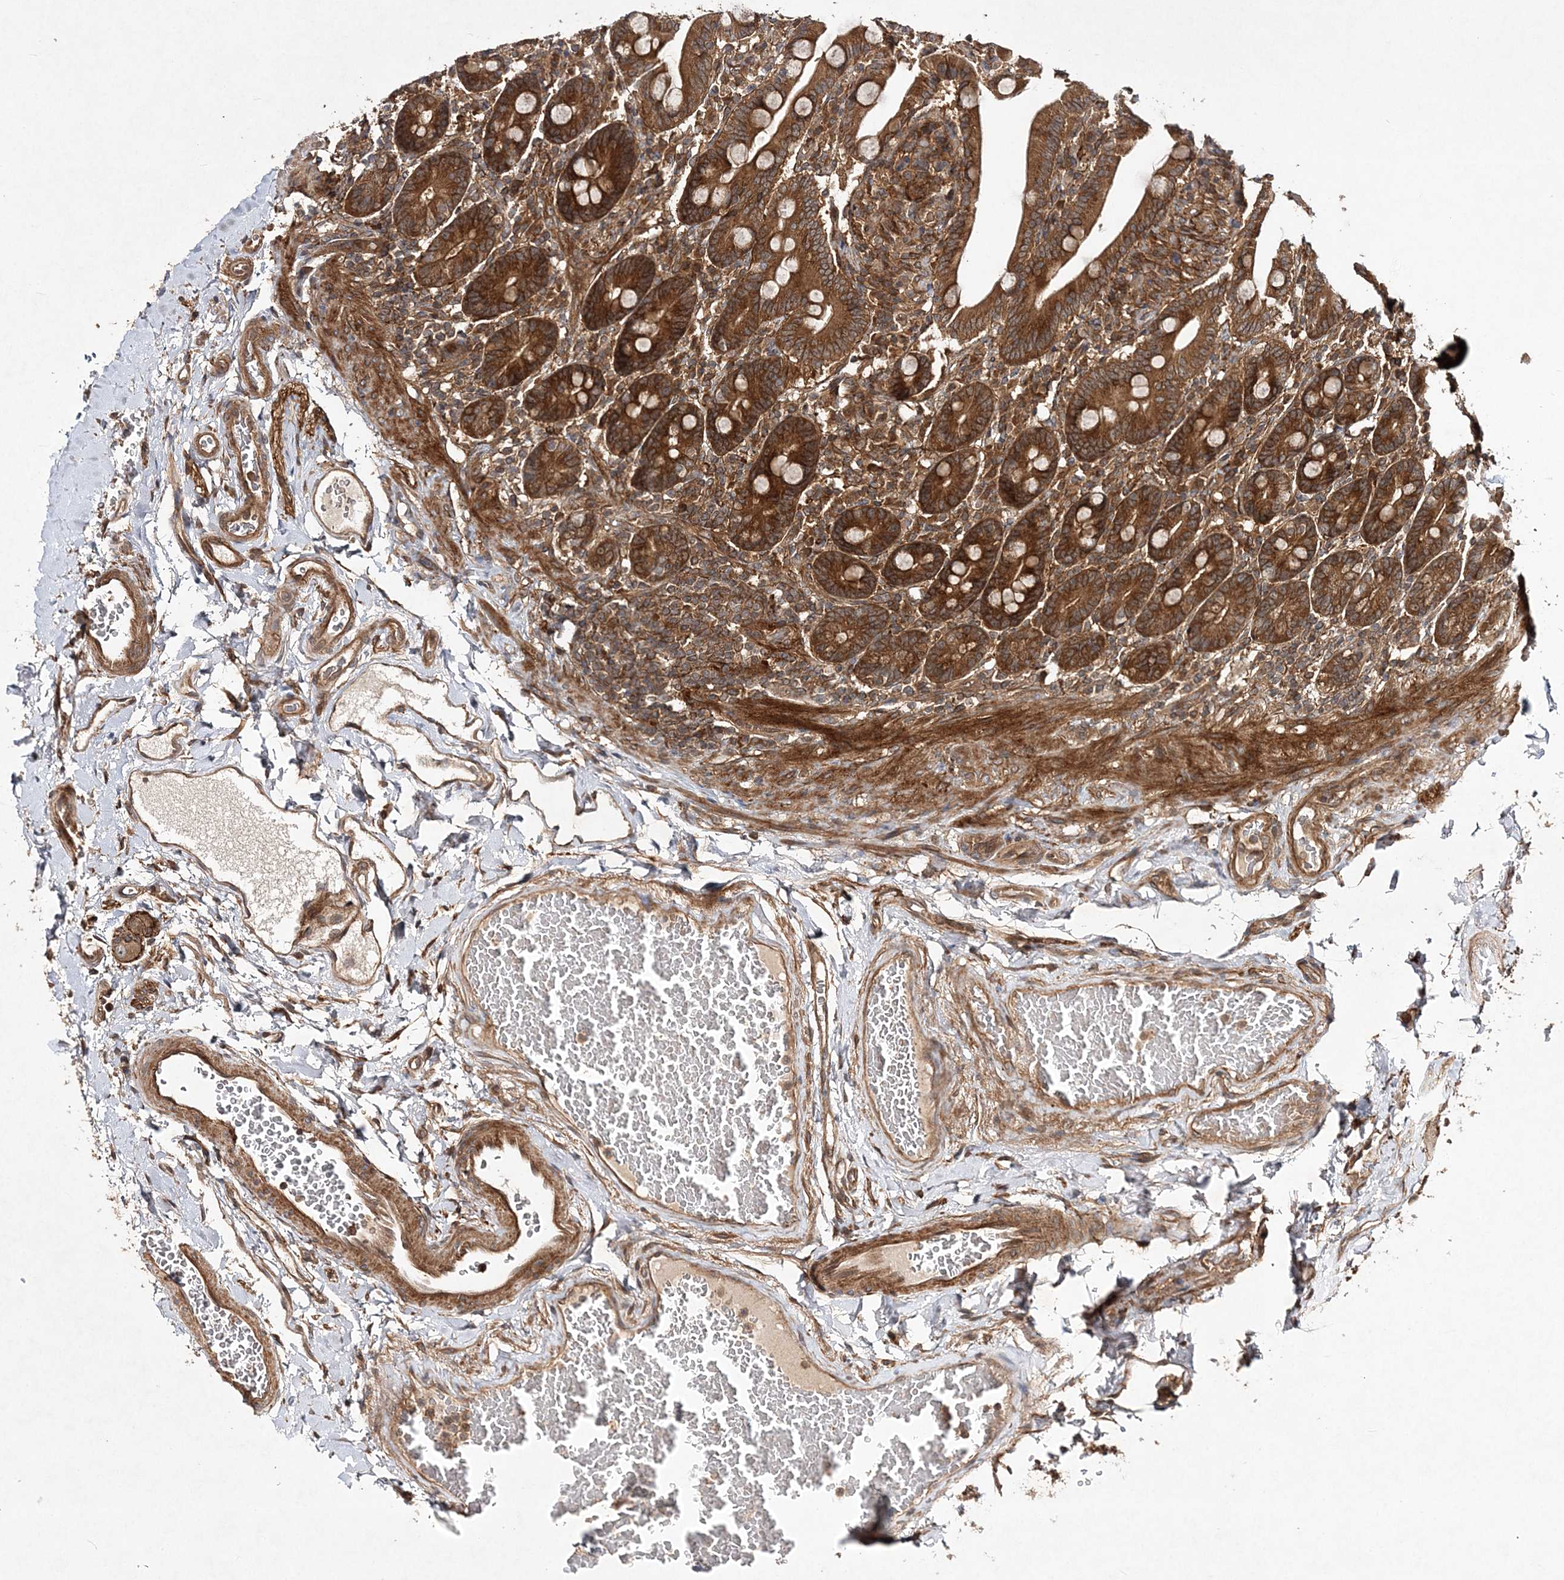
{"staining": {"intensity": "strong", "quantity": ">75%", "location": "cytoplasmic/membranous"}, "tissue": "duodenum", "cell_type": "Glandular cells", "image_type": "normal", "snomed": [{"axis": "morphology", "description": "Normal tissue, NOS"}, {"axis": "topography", "description": "Duodenum"}], "caption": "A high-resolution micrograph shows immunohistochemistry (IHC) staining of benign duodenum, which exhibits strong cytoplasmic/membranous expression in approximately >75% of glandular cells. Using DAB (3,3'-diaminobenzidine) (brown) and hematoxylin (blue) stains, captured at high magnification using brightfield microscopy.", "gene": "TMEM9B", "patient": {"sex": "male", "age": 54}}